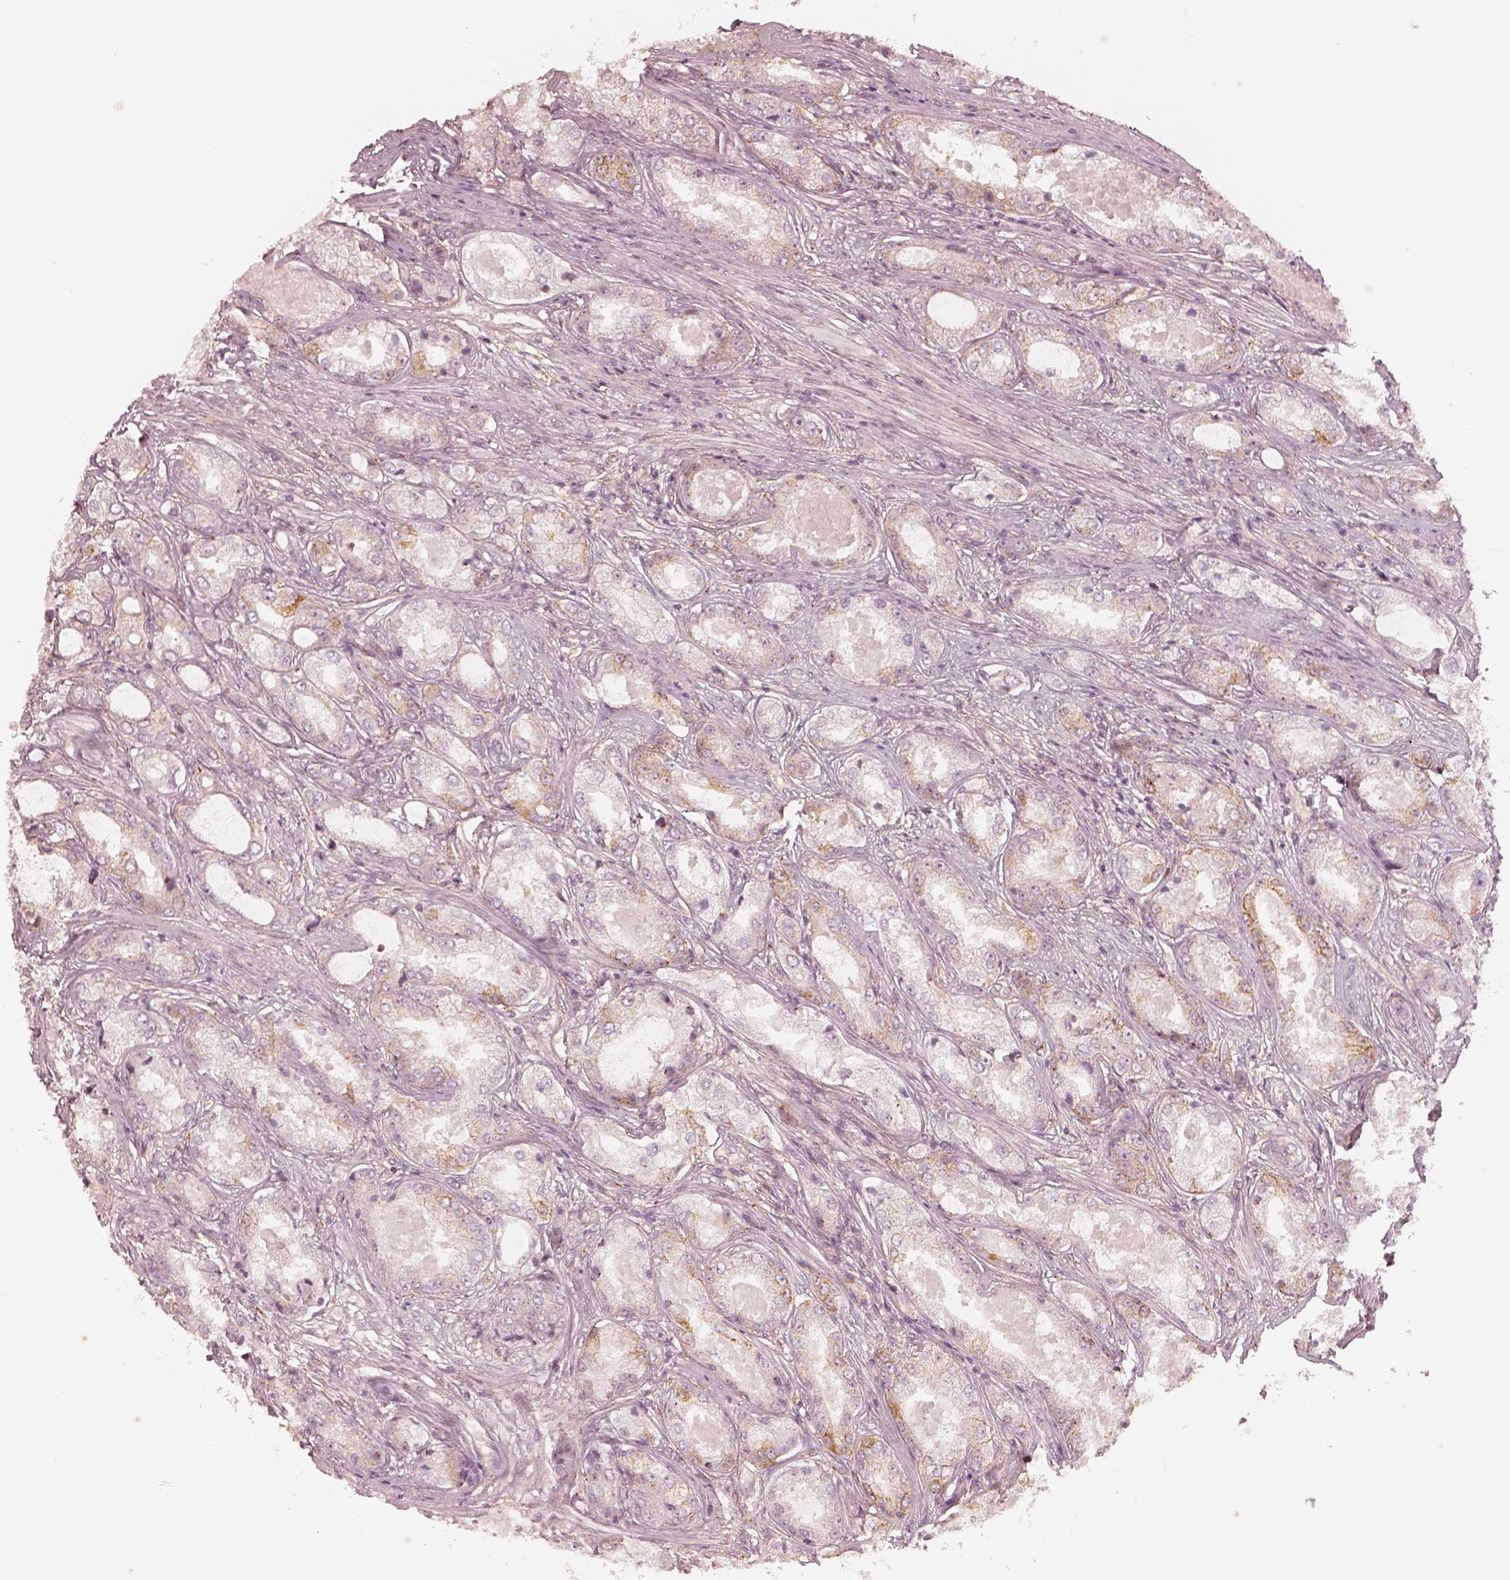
{"staining": {"intensity": "weak", "quantity": "<25%", "location": "cytoplasmic/membranous"}, "tissue": "prostate cancer", "cell_type": "Tumor cells", "image_type": "cancer", "snomed": [{"axis": "morphology", "description": "Adenocarcinoma, Low grade"}, {"axis": "topography", "description": "Prostate"}], "caption": "Prostate adenocarcinoma (low-grade) was stained to show a protein in brown. There is no significant positivity in tumor cells.", "gene": "GORASP2", "patient": {"sex": "male", "age": 68}}